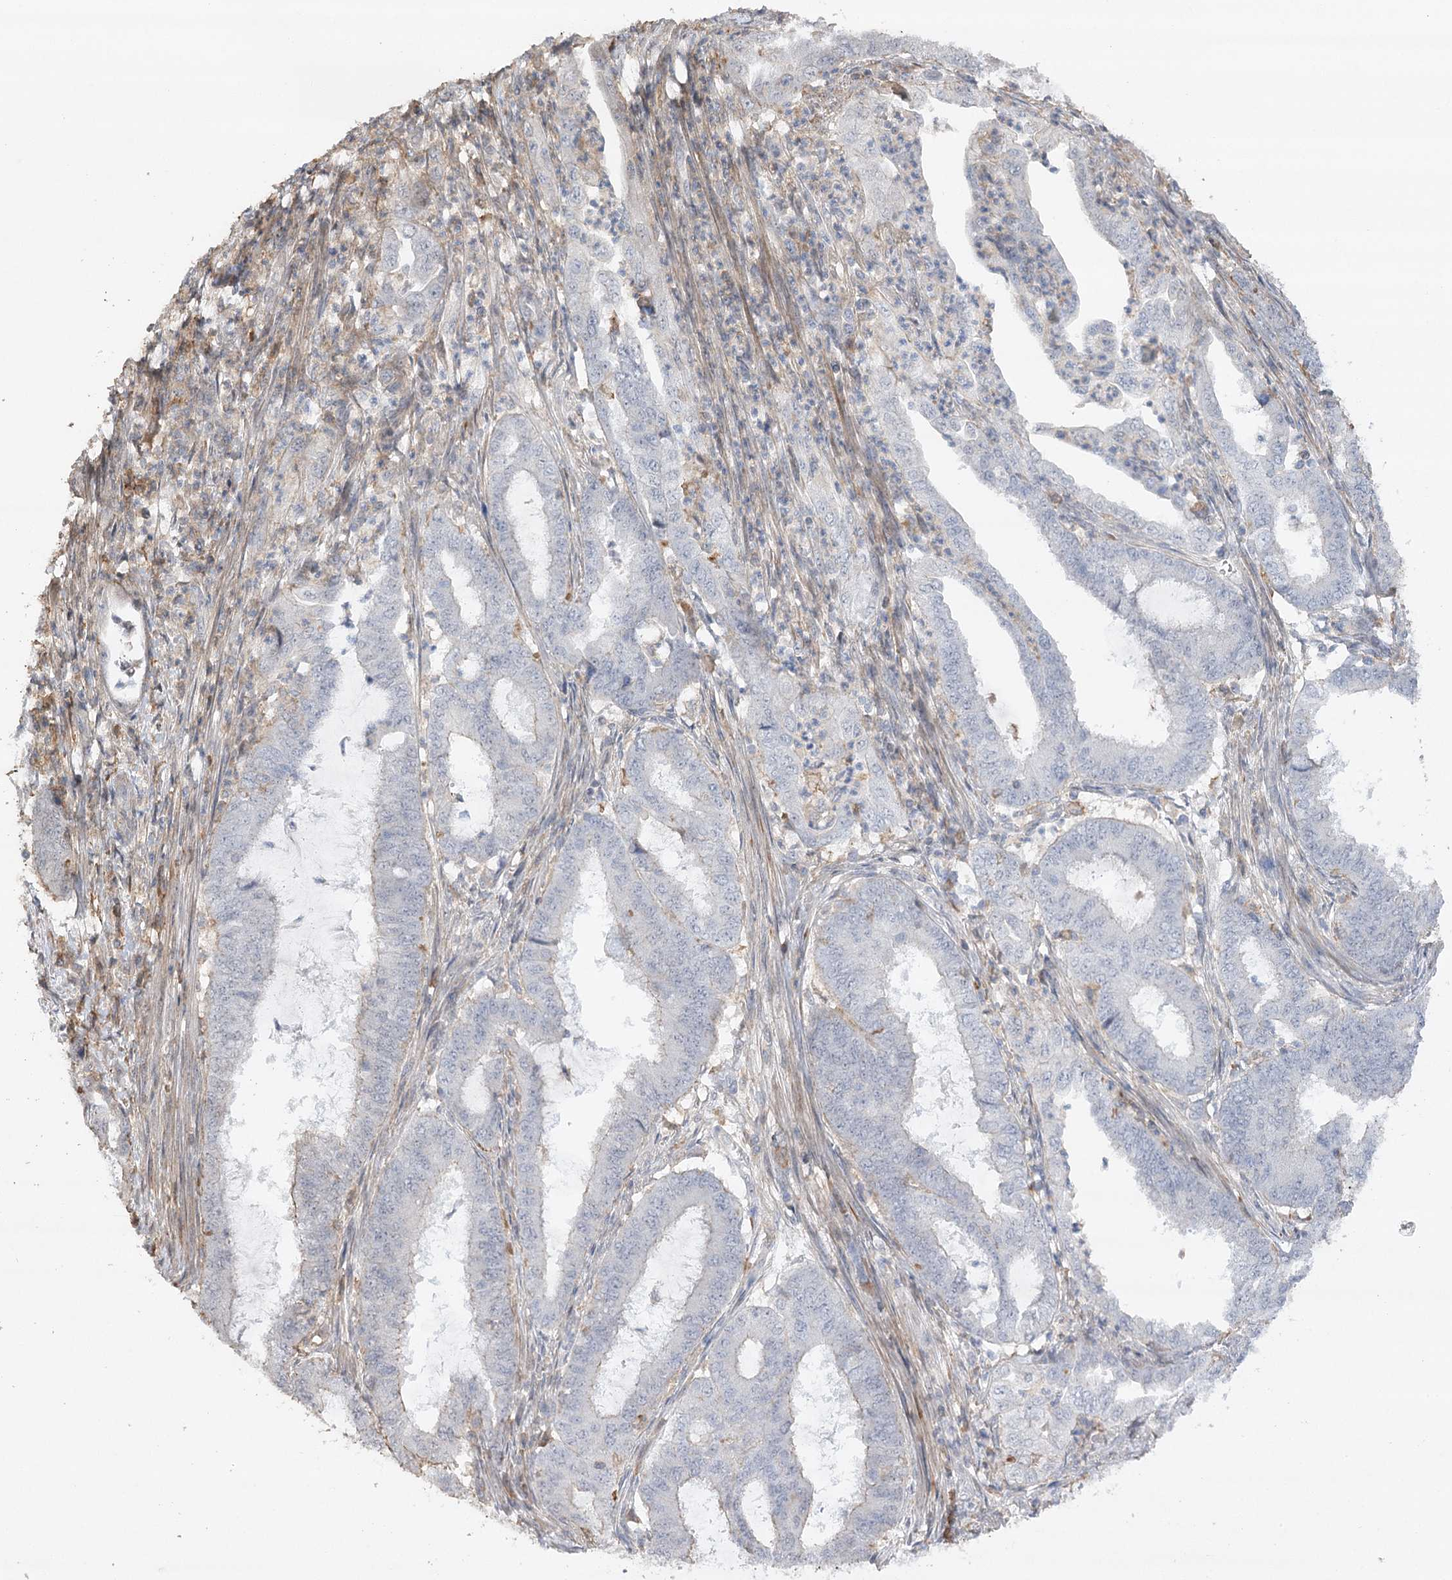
{"staining": {"intensity": "negative", "quantity": "none", "location": "none"}, "tissue": "endometrial cancer", "cell_type": "Tumor cells", "image_type": "cancer", "snomed": [{"axis": "morphology", "description": "Adenocarcinoma, NOS"}, {"axis": "topography", "description": "Endometrium"}], "caption": "This is an IHC micrograph of human endometrial cancer. There is no expression in tumor cells.", "gene": "OBSL1", "patient": {"sex": "female", "age": 51}}